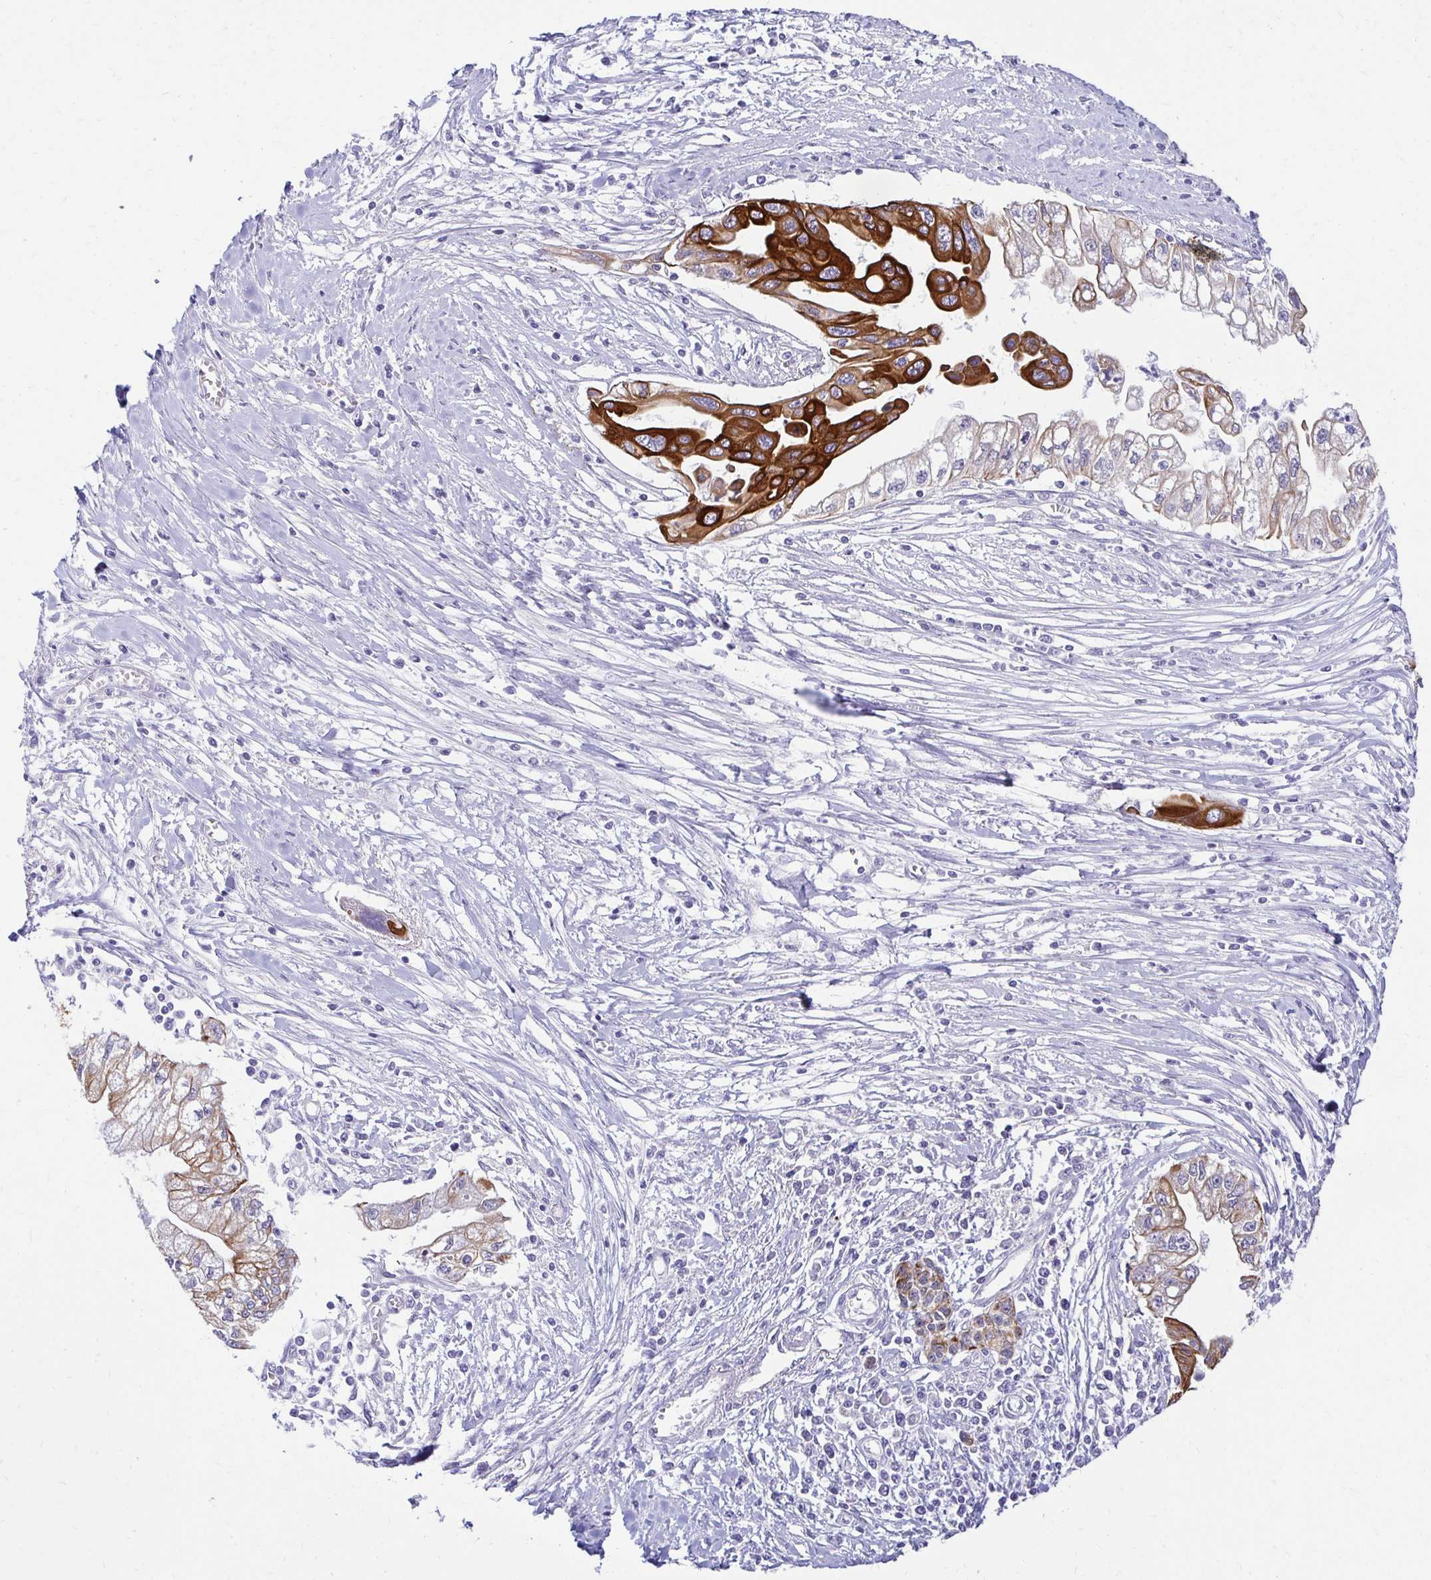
{"staining": {"intensity": "strong", "quantity": "<25%", "location": "cytoplasmic/membranous"}, "tissue": "pancreatic cancer", "cell_type": "Tumor cells", "image_type": "cancer", "snomed": [{"axis": "morphology", "description": "Adenocarcinoma, NOS"}, {"axis": "topography", "description": "Pancreas"}], "caption": "High-power microscopy captured an IHC image of pancreatic adenocarcinoma, revealing strong cytoplasmic/membranous staining in approximately <25% of tumor cells.", "gene": "C1QTNF2", "patient": {"sex": "male", "age": 70}}